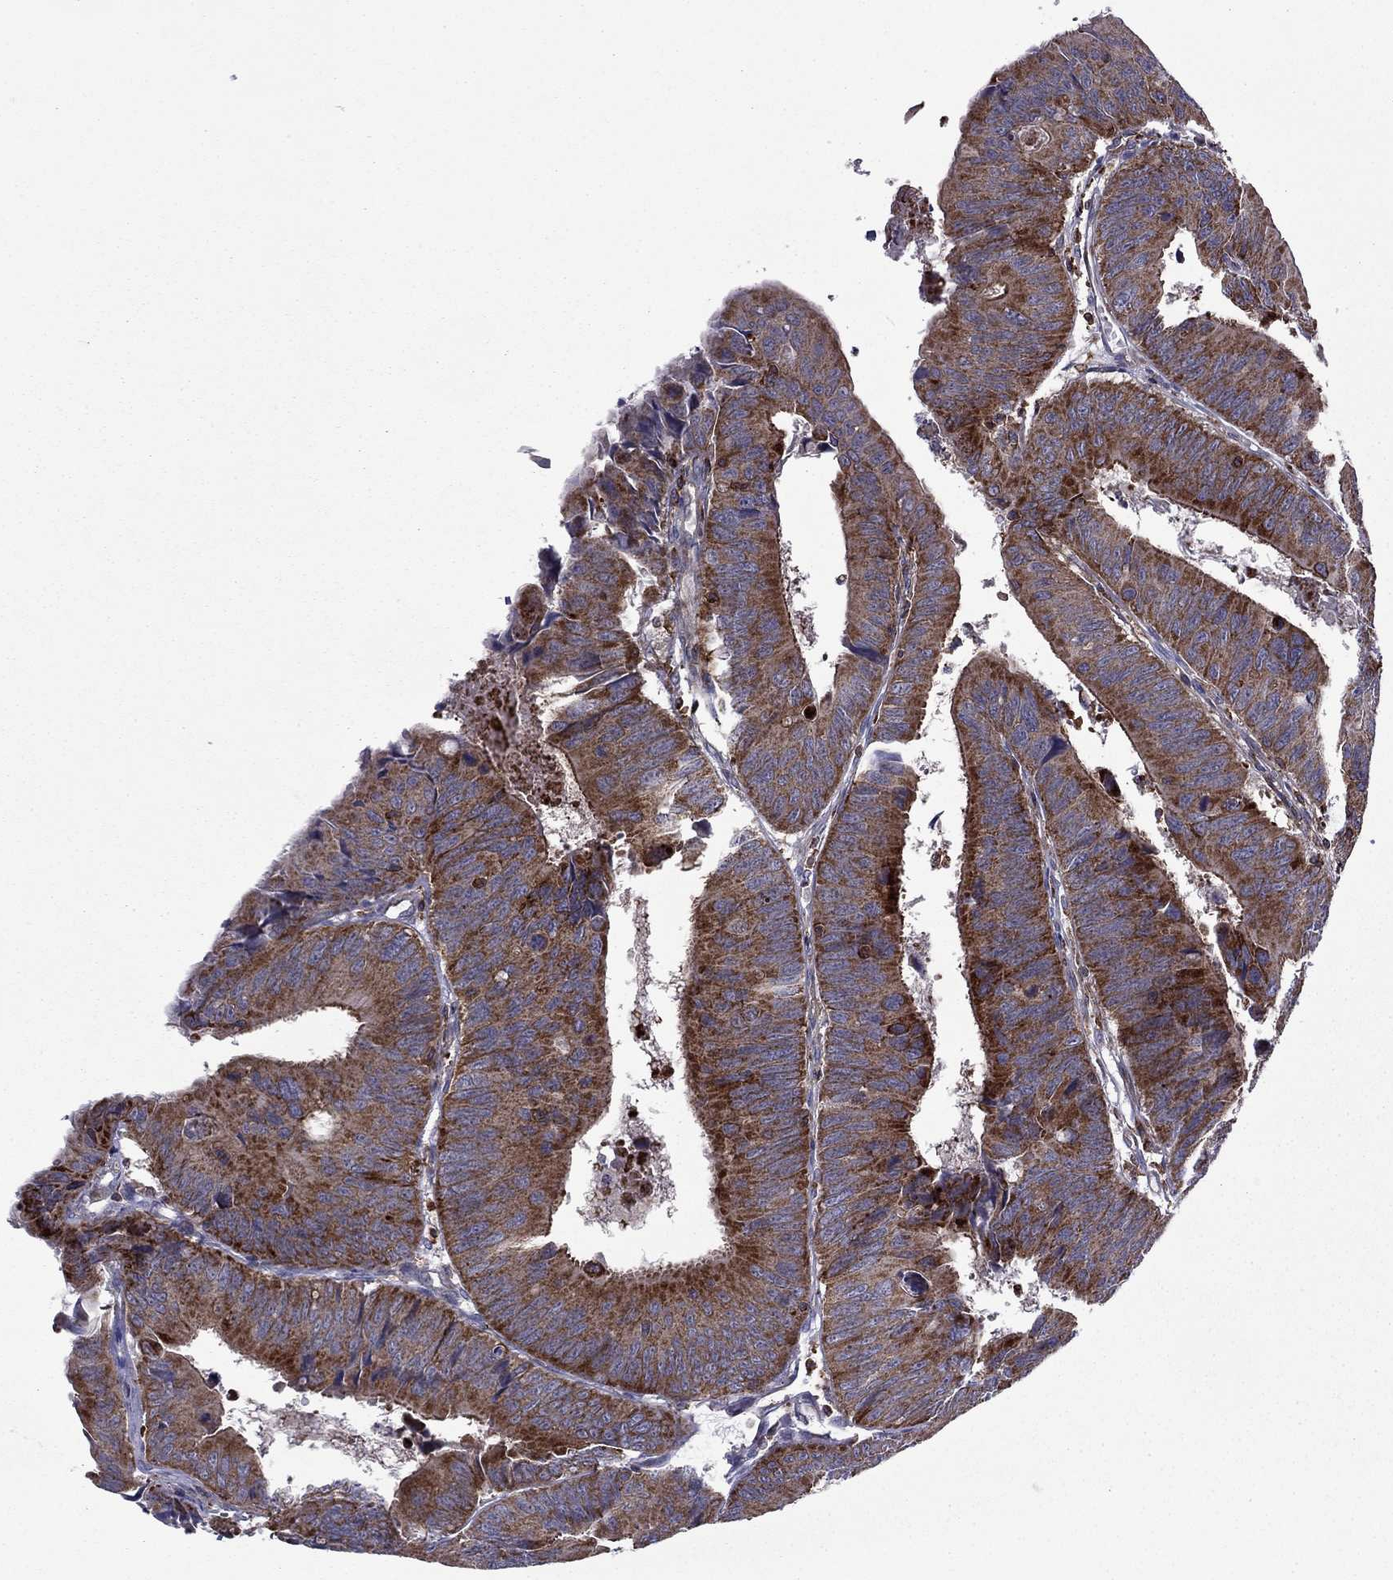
{"staining": {"intensity": "strong", "quantity": "<25%", "location": "cytoplasmic/membranous"}, "tissue": "colorectal cancer", "cell_type": "Tumor cells", "image_type": "cancer", "snomed": [{"axis": "morphology", "description": "Adenocarcinoma, NOS"}, {"axis": "topography", "description": "Rectum"}], "caption": "There is medium levels of strong cytoplasmic/membranous staining in tumor cells of colorectal cancer (adenocarcinoma), as demonstrated by immunohistochemical staining (brown color).", "gene": "ALG6", "patient": {"sex": "male", "age": 67}}